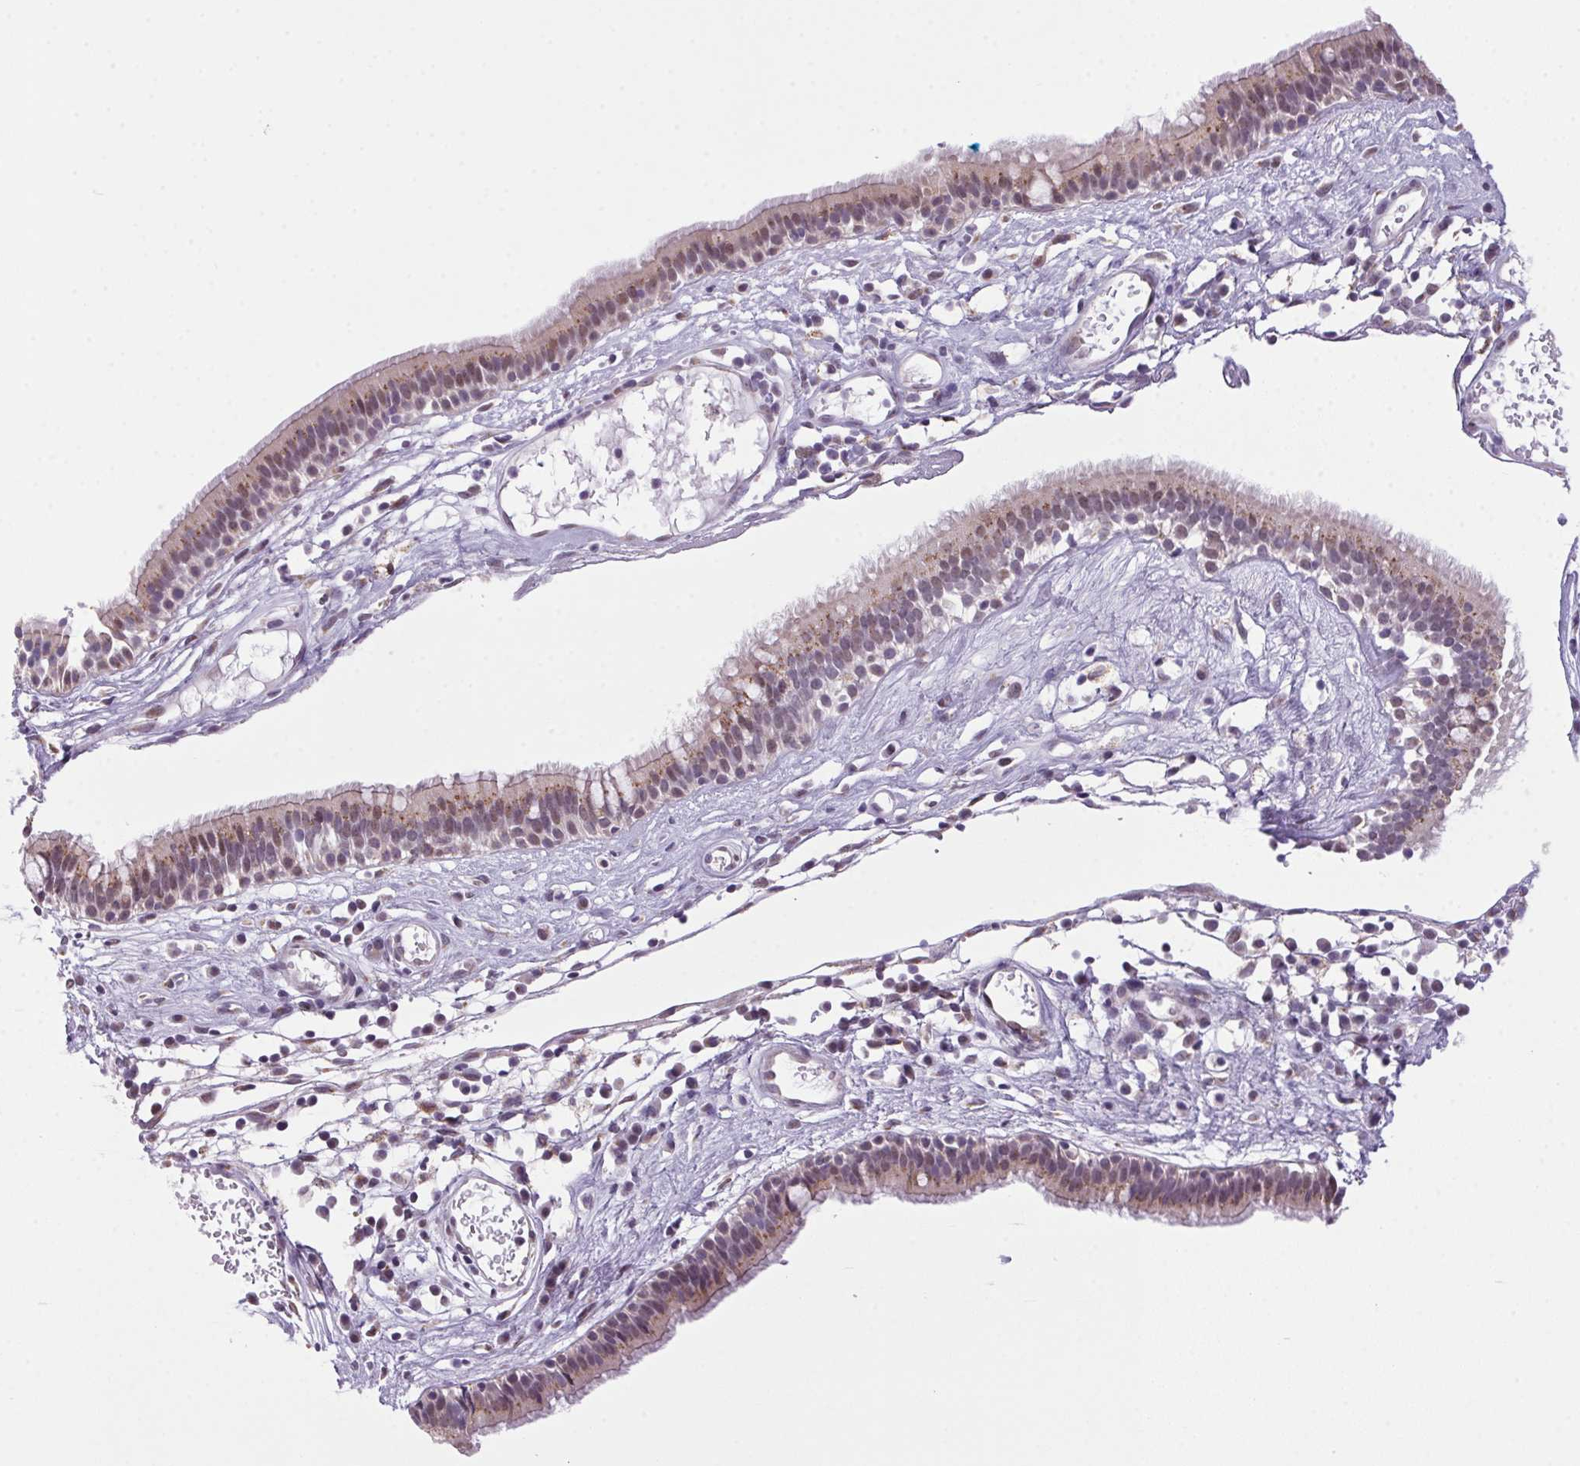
{"staining": {"intensity": "weak", "quantity": "25%-75%", "location": "cytoplasmic/membranous,nuclear"}, "tissue": "nasopharynx", "cell_type": "Respiratory epithelial cells", "image_type": "normal", "snomed": [{"axis": "morphology", "description": "Normal tissue, NOS"}, {"axis": "topography", "description": "Nasopharynx"}], "caption": "Protein expression analysis of unremarkable human nasopharynx reveals weak cytoplasmic/membranous,nuclear positivity in approximately 25%-75% of respiratory epithelial cells. The staining was performed using DAB (3,3'-diaminobenzidine), with brown indicating positive protein expression. Nuclei are stained blue with hematoxylin.", "gene": "AKR1E2", "patient": {"sex": "male", "age": 24}}